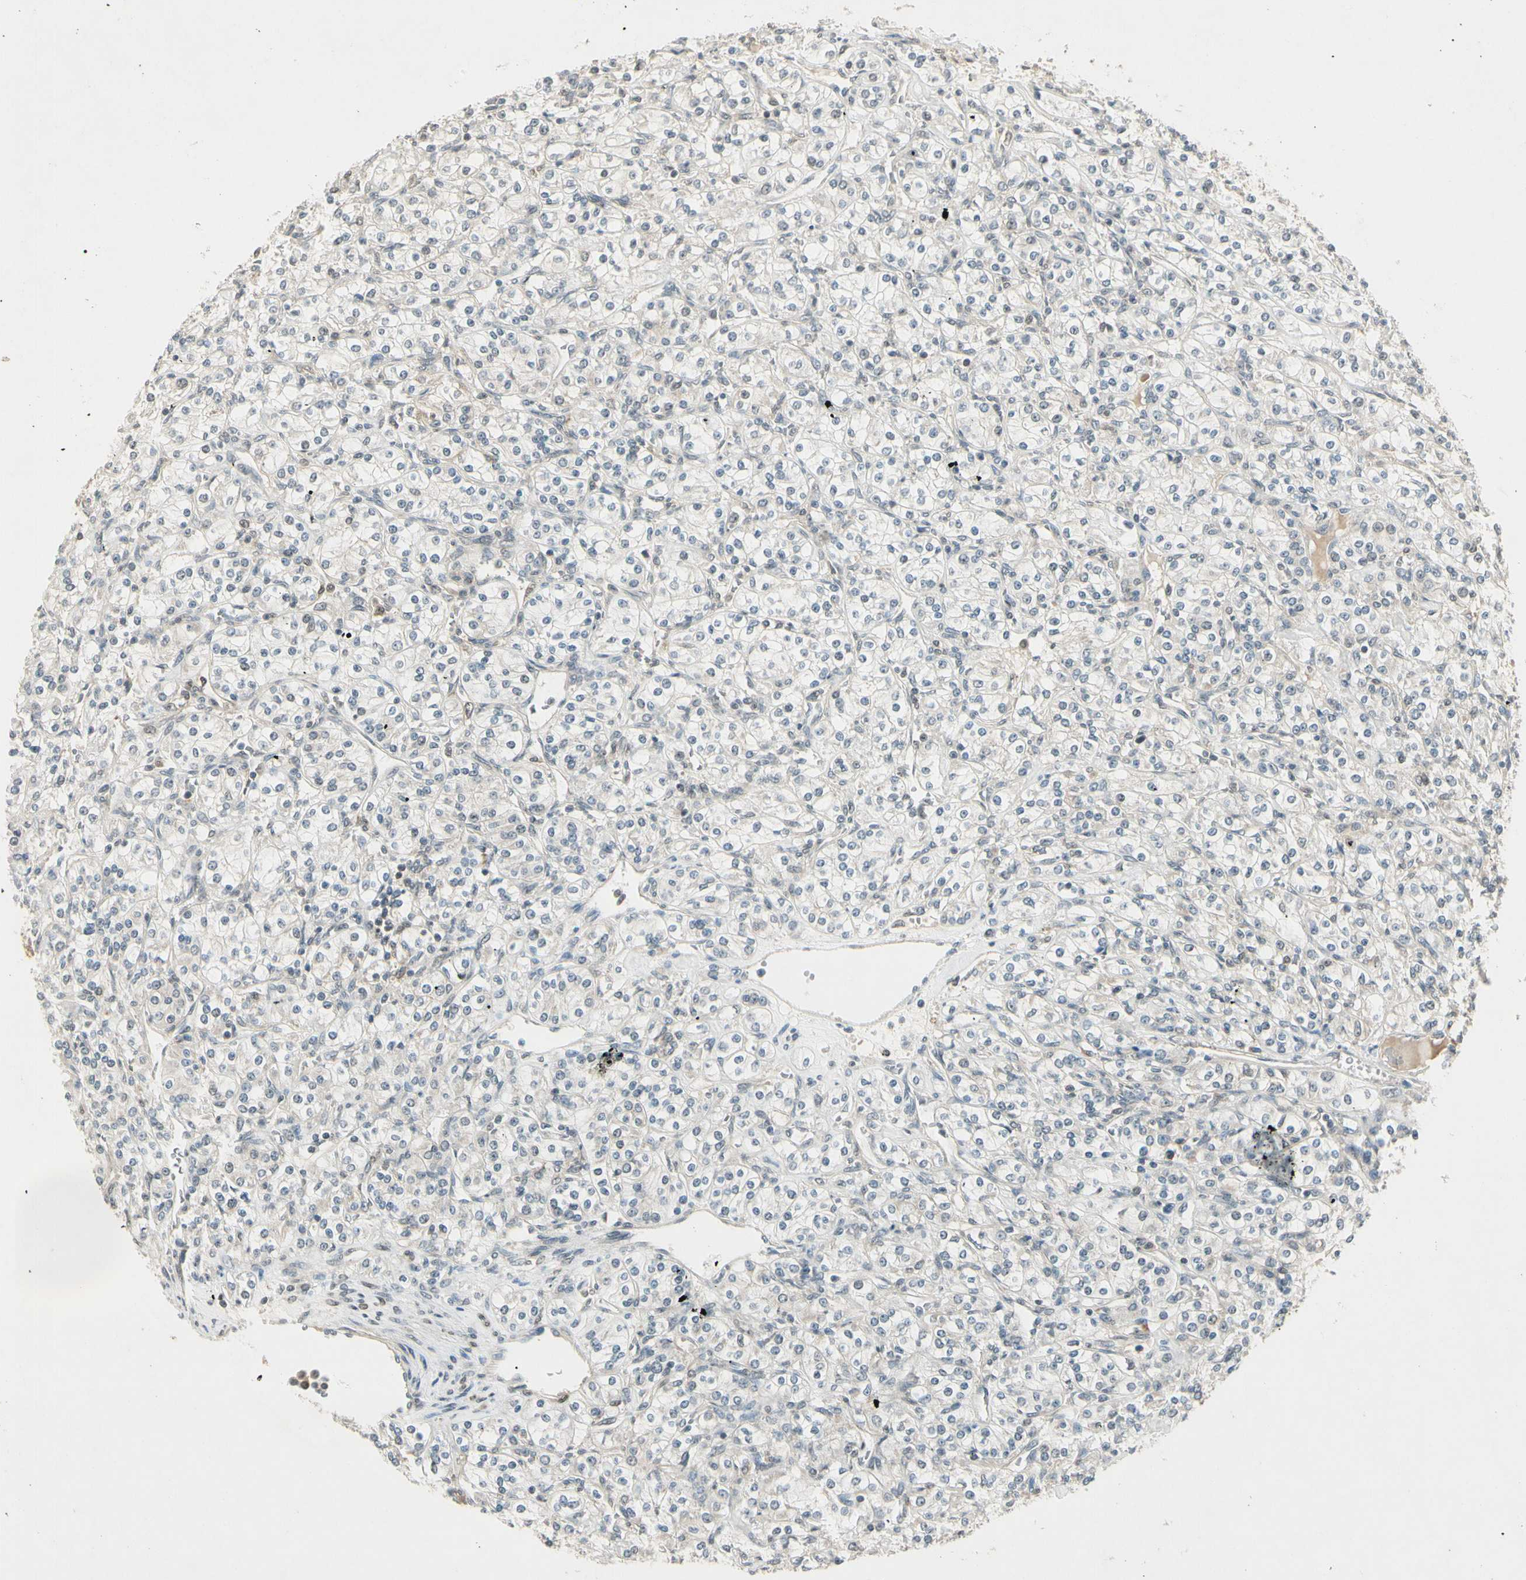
{"staining": {"intensity": "negative", "quantity": "none", "location": "none"}, "tissue": "renal cancer", "cell_type": "Tumor cells", "image_type": "cancer", "snomed": [{"axis": "morphology", "description": "Adenocarcinoma, NOS"}, {"axis": "topography", "description": "Kidney"}], "caption": "High power microscopy photomicrograph of an immunohistochemistry histopathology image of adenocarcinoma (renal), revealing no significant staining in tumor cells. Nuclei are stained in blue.", "gene": "IPO5", "patient": {"sex": "male", "age": 77}}